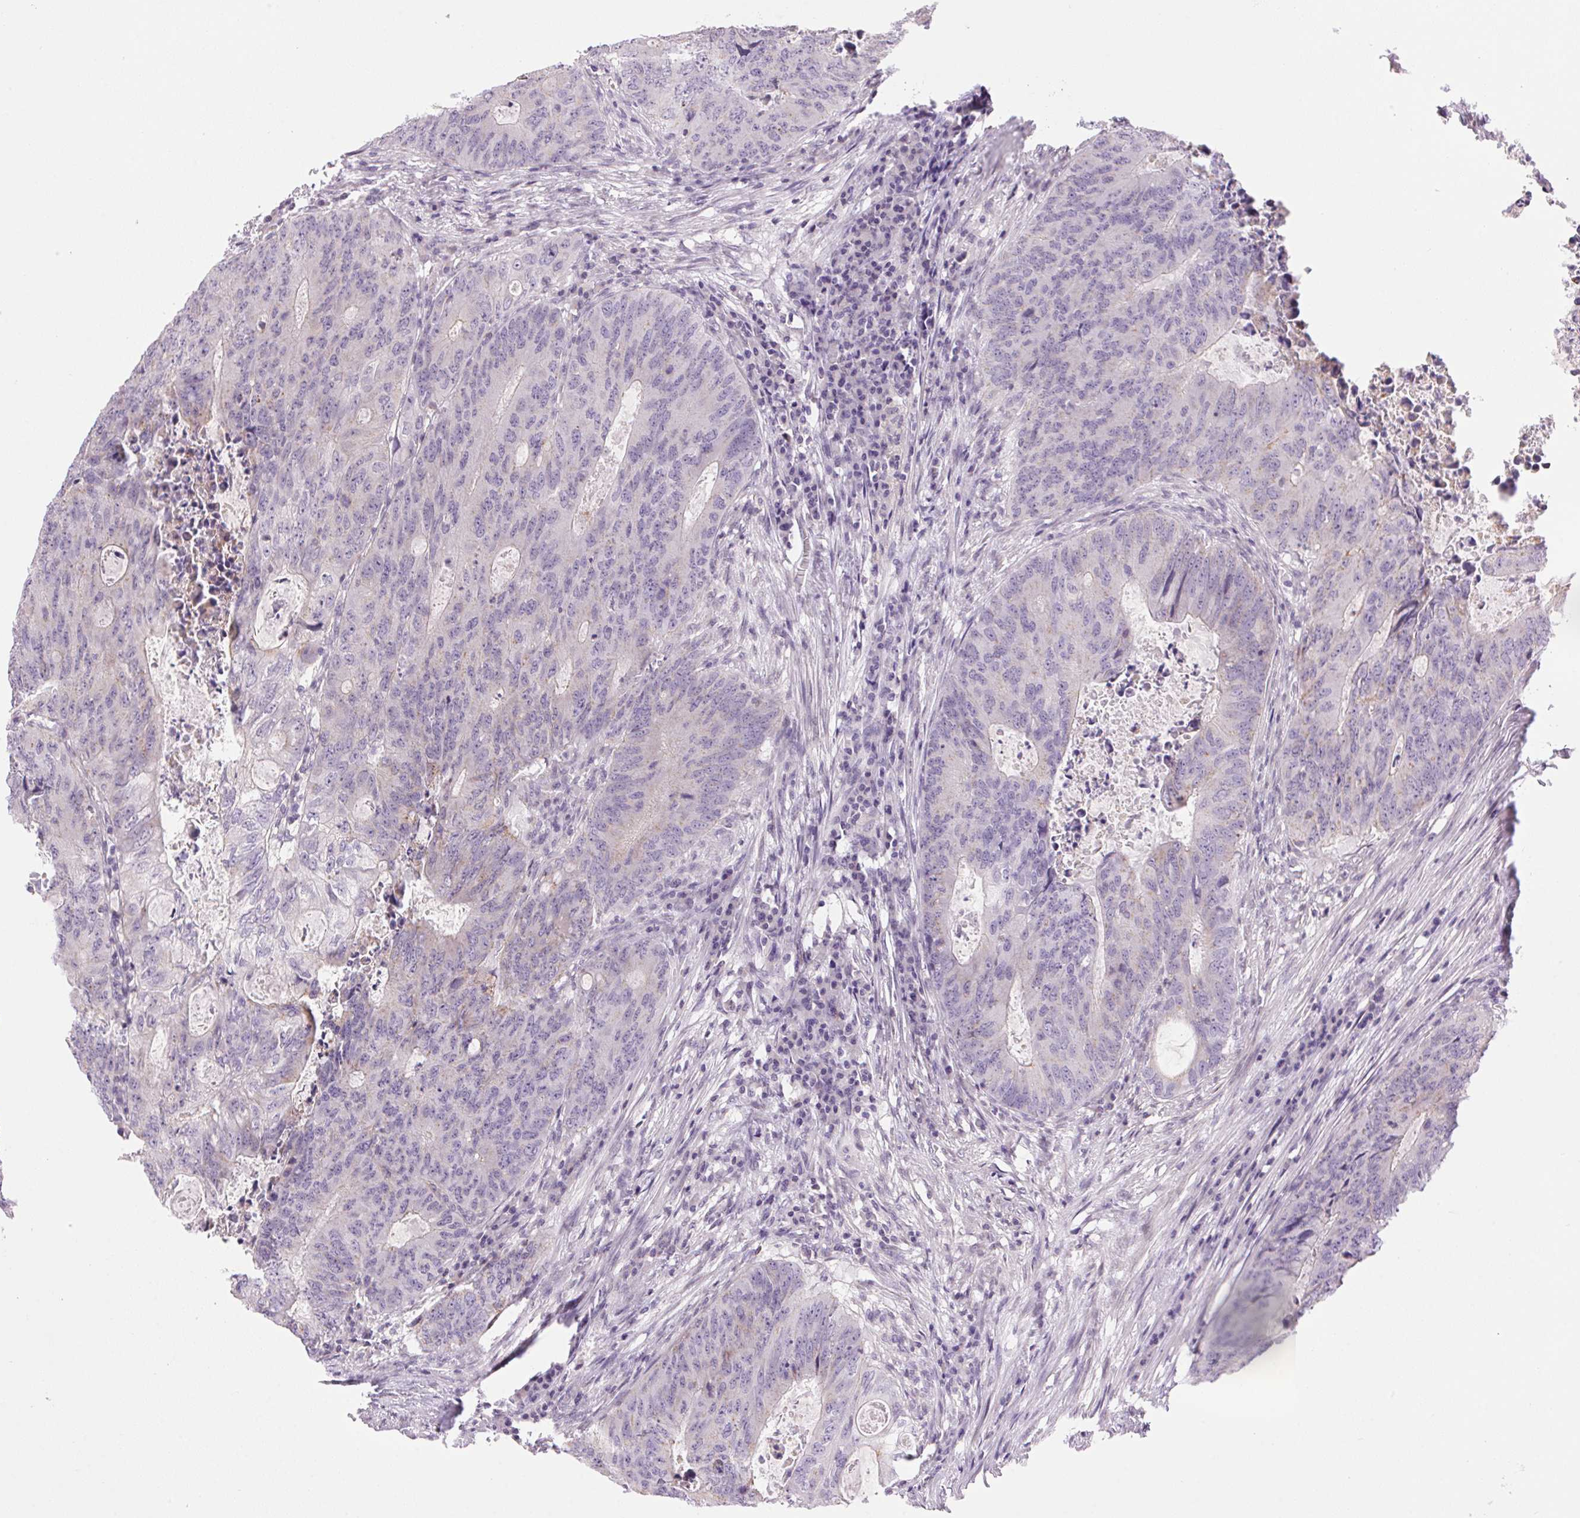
{"staining": {"intensity": "negative", "quantity": "none", "location": "none"}, "tissue": "colorectal cancer", "cell_type": "Tumor cells", "image_type": "cancer", "snomed": [{"axis": "morphology", "description": "Adenocarcinoma, NOS"}, {"axis": "topography", "description": "Colon"}], "caption": "Immunohistochemical staining of human colorectal cancer (adenocarcinoma) reveals no significant expression in tumor cells.", "gene": "SMIM13", "patient": {"sex": "male", "age": 67}}